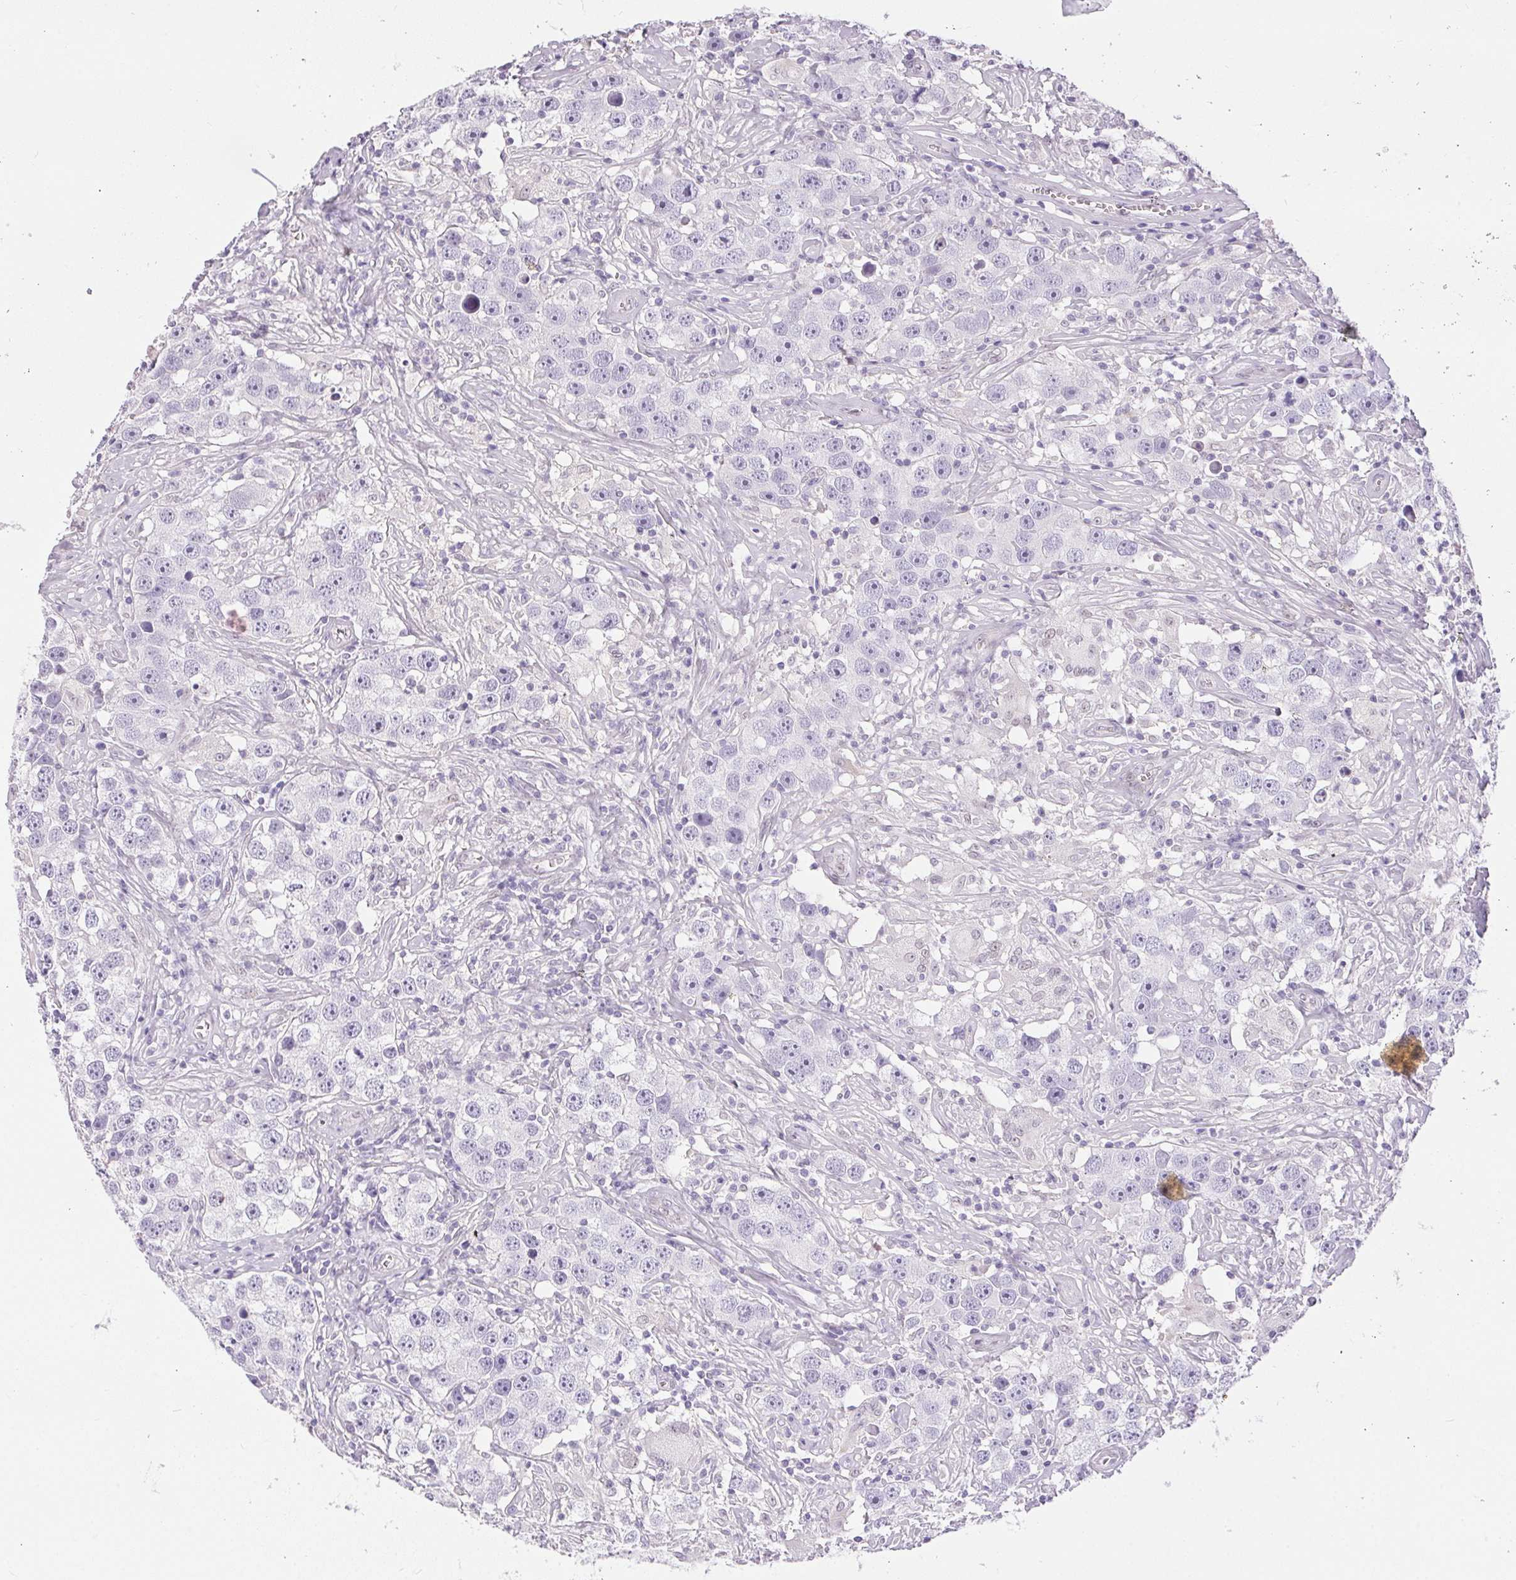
{"staining": {"intensity": "negative", "quantity": "none", "location": "none"}, "tissue": "testis cancer", "cell_type": "Tumor cells", "image_type": "cancer", "snomed": [{"axis": "morphology", "description": "Seminoma, NOS"}, {"axis": "topography", "description": "Testis"}], "caption": "Photomicrograph shows no significant protein positivity in tumor cells of seminoma (testis).", "gene": "GBP6", "patient": {"sex": "male", "age": 49}}